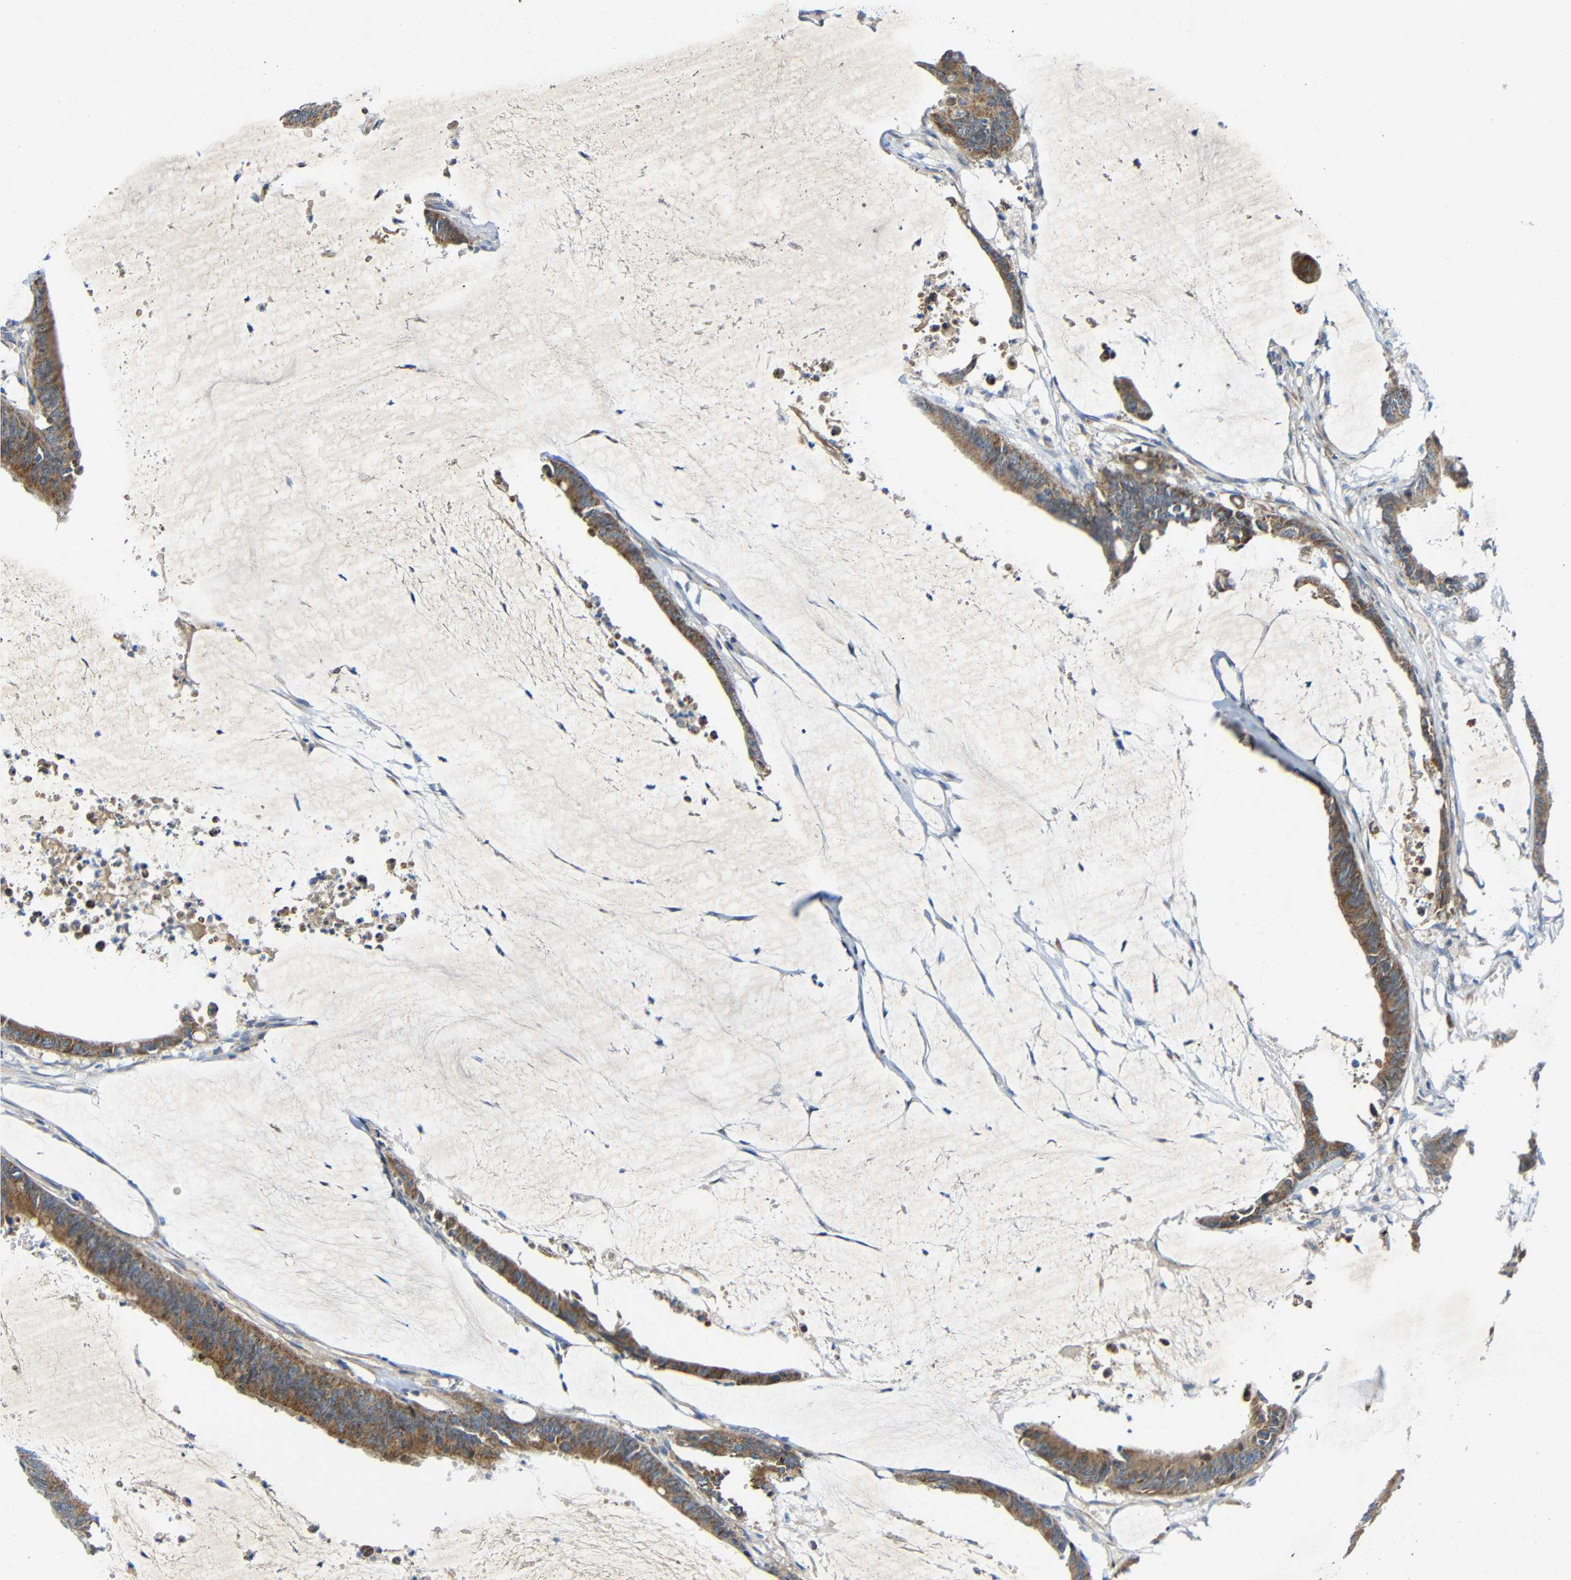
{"staining": {"intensity": "moderate", "quantity": ">75%", "location": "cytoplasmic/membranous"}, "tissue": "colorectal cancer", "cell_type": "Tumor cells", "image_type": "cancer", "snomed": [{"axis": "morphology", "description": "Adenocarcinoma, NOS"}, {"axis": "topography", "description": "Rectum"}], "caption": "Approximately >75% of tumor cells in human colorectal cancer display moderate cytoplasmic/membranous protein staining as visualized by brown immunohistochemical staining.", "gene": "TMEM25", "patient": {"sex": "female", "age": 66}}